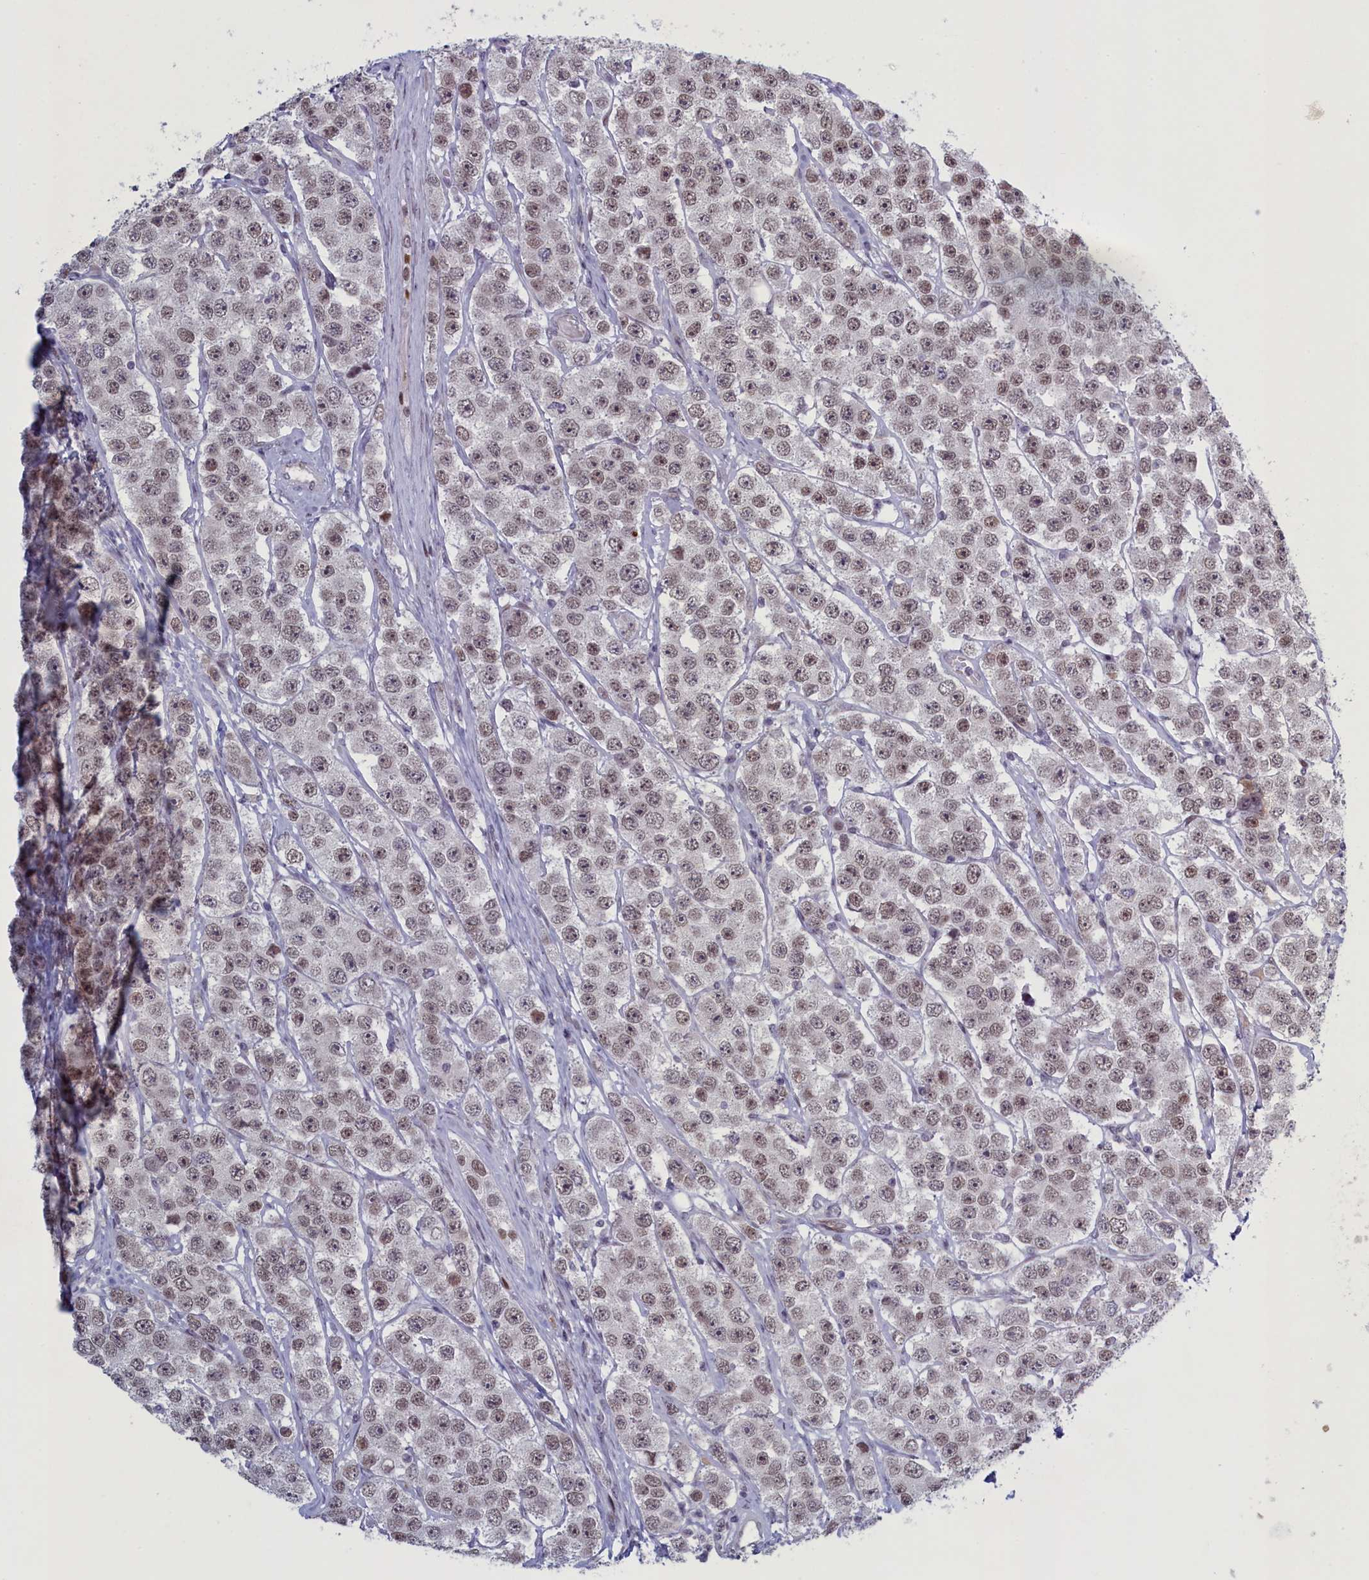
{"staining": {"intensity": "weak", "quantity": "25%-75%", "location": "nuclear"}, "tissue": "testis cancer", "cell_type": "Tumor cells", "image_type": "cancer", "snomed": [{"axis": "morphology", "description": "Seminoma, NOS"}, {"axis": "topography", "description": "Testis"}], "caption": "This micrograph shows immunohistochemistry staining of human testis cancer, with low weak nuclear expression in approximately 25%-75% of tumor cells.", "gene": "ATF7IP2", "patient": {"sex": "male", "age": 28}}